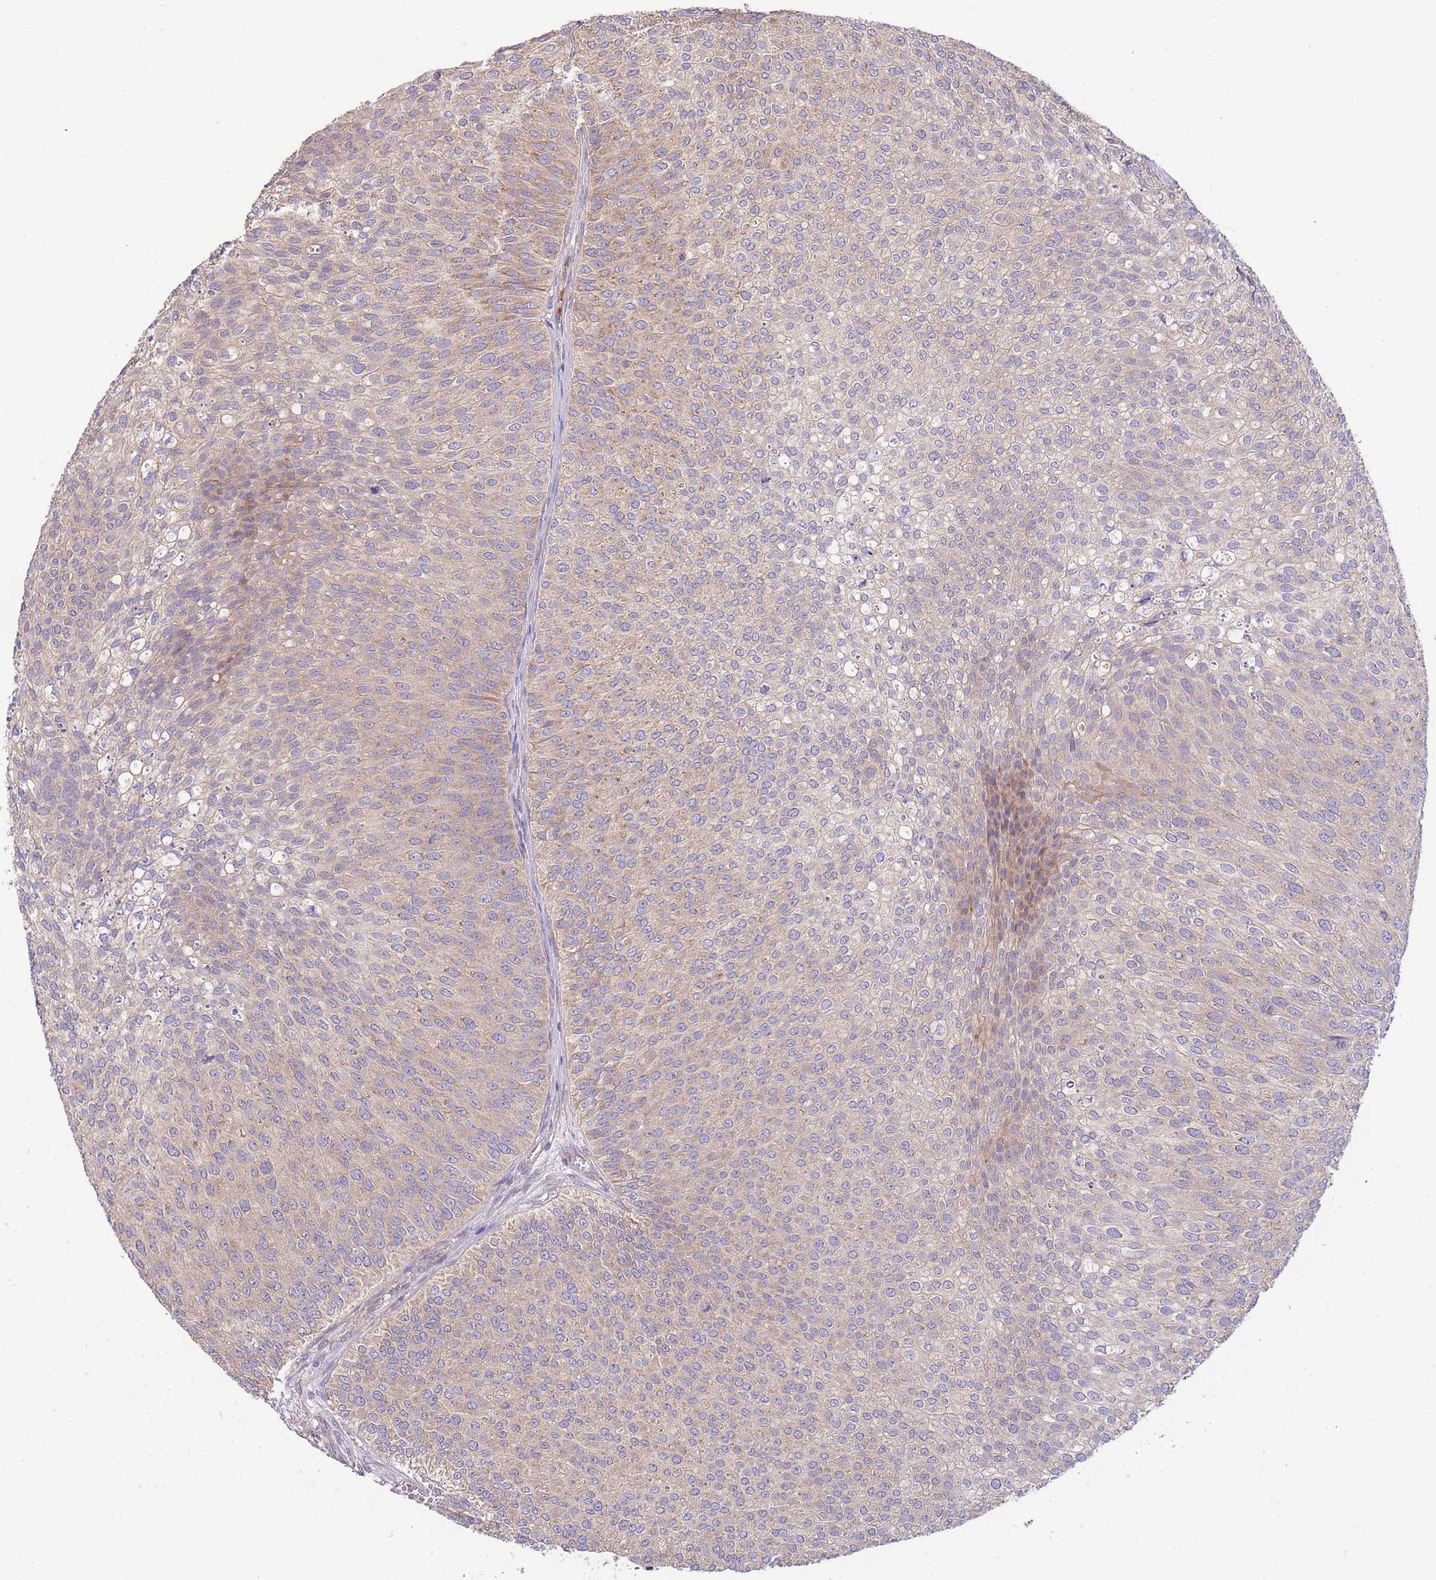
{"staining": {"intensity": "weak", "quantity": ">75%", "location": "cytoplasmic/membranous"}, "tissue": "urothelial cancer", "cell_type": "Tumor cells", "image_type": "cancer", "snomed": [{"axis": "morphology", "description": "Urothelial carcinoma, Low grade"}, {"axis": "topography", "description": "Urinary bladder"}], "caption": "An image of human urothelial carcinoma (low-grade) stained for a protein demonstrates weak cytoplasmic/membranous brown staining in tumor cells.", "gene": "BEX1", "patient": {"sex": "male", "age": 84}}